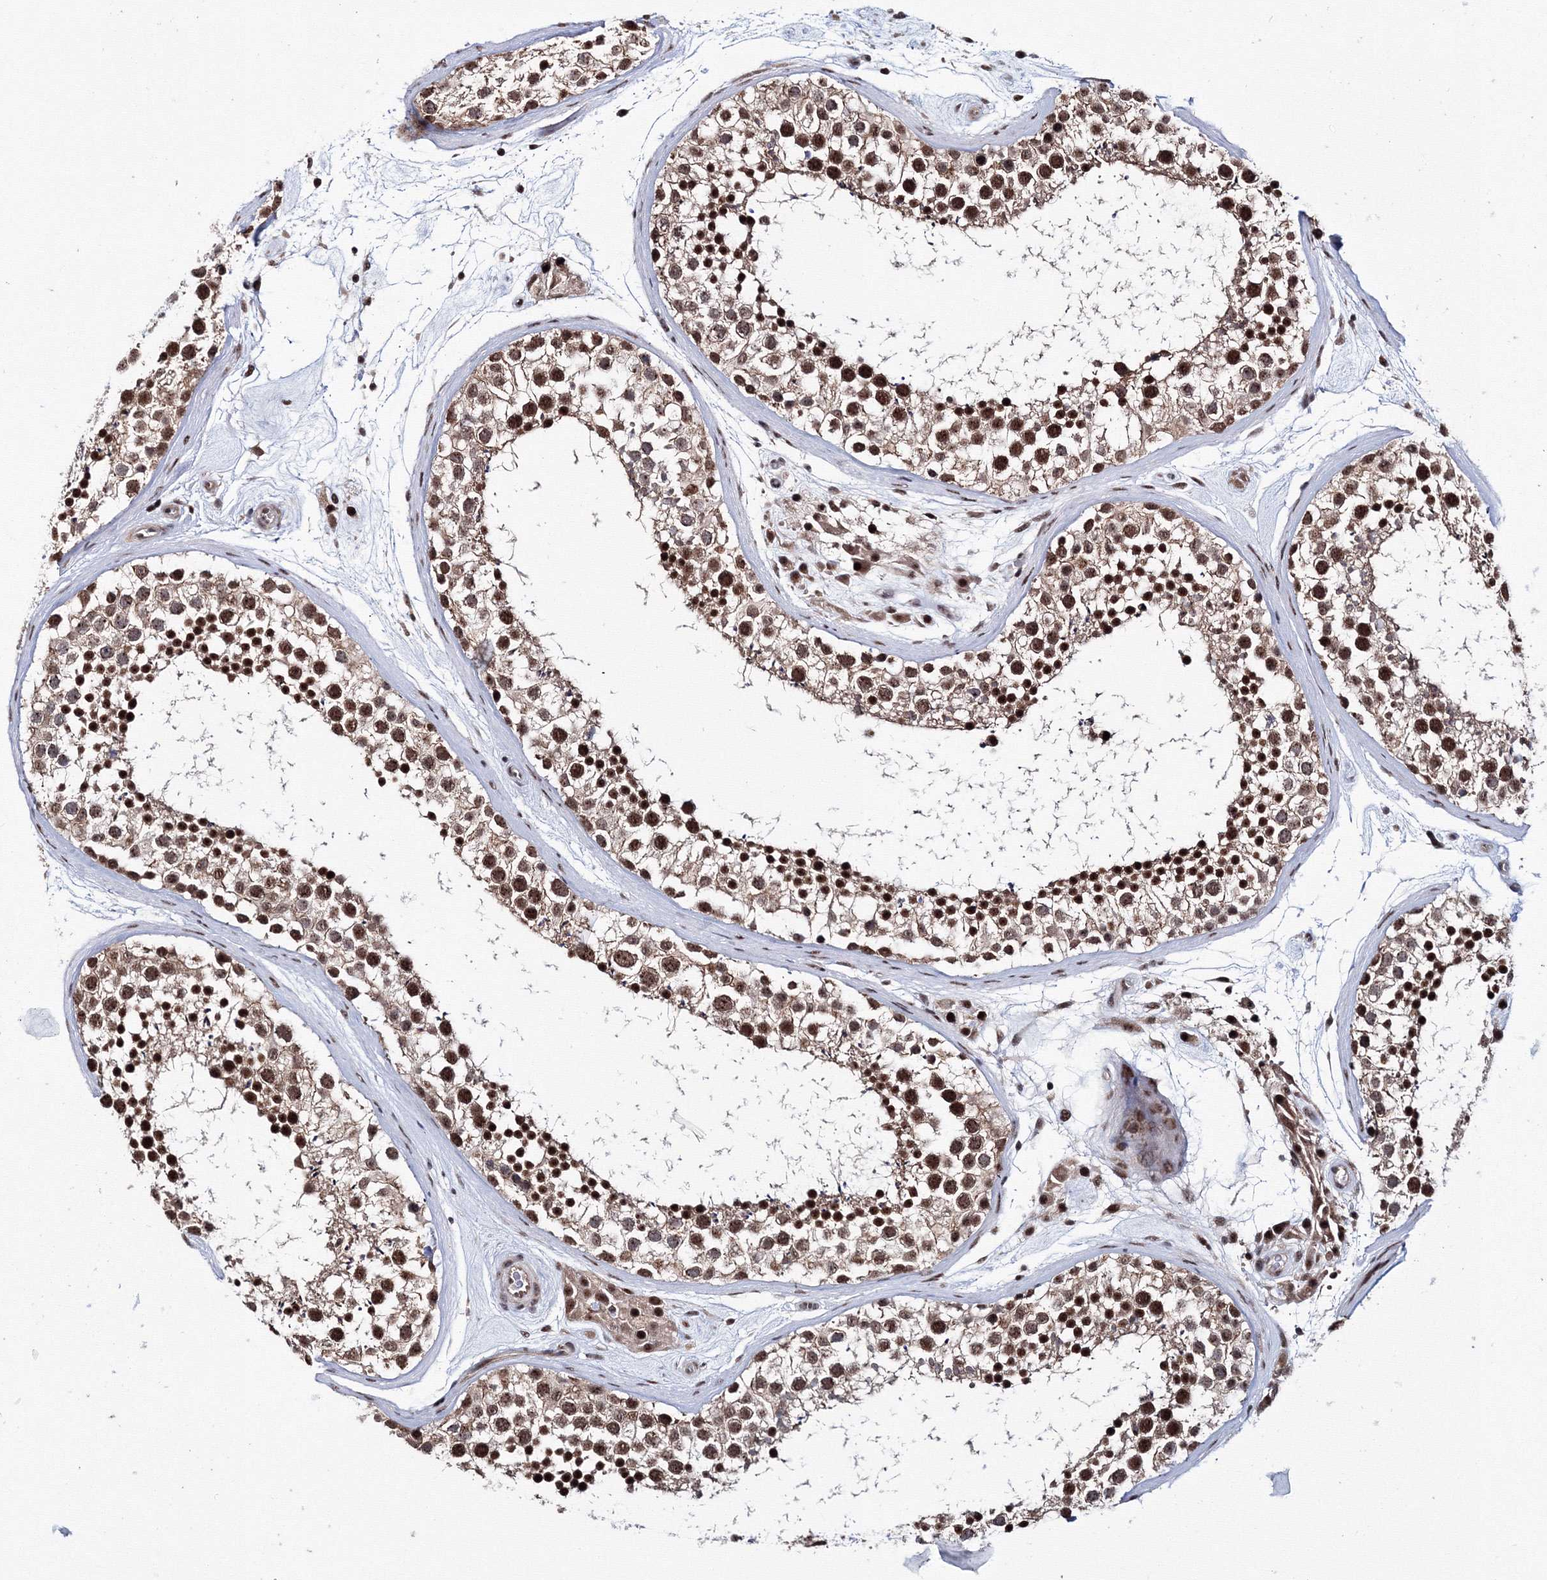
{"staining": {"intensity": "strong", "quantity": ">75%", "location": "nuclear"}, "tissue": "testis", "cell_type": "Cells in seminiferous ducts", "image_type": "normal", "snomed": [{"axis": "morphology", "description": "Normal tissue, NOS"}, {"axis": "topography", "description": "Testis"}], "caption": "About >75% of cells in seminiferous ducts in normal human testis reveal strong nuclear protein expression as visualized by brown immunohistochemical staining.", "gene": "TATDN2", "patient": {"sex": "male", "age": 46}}